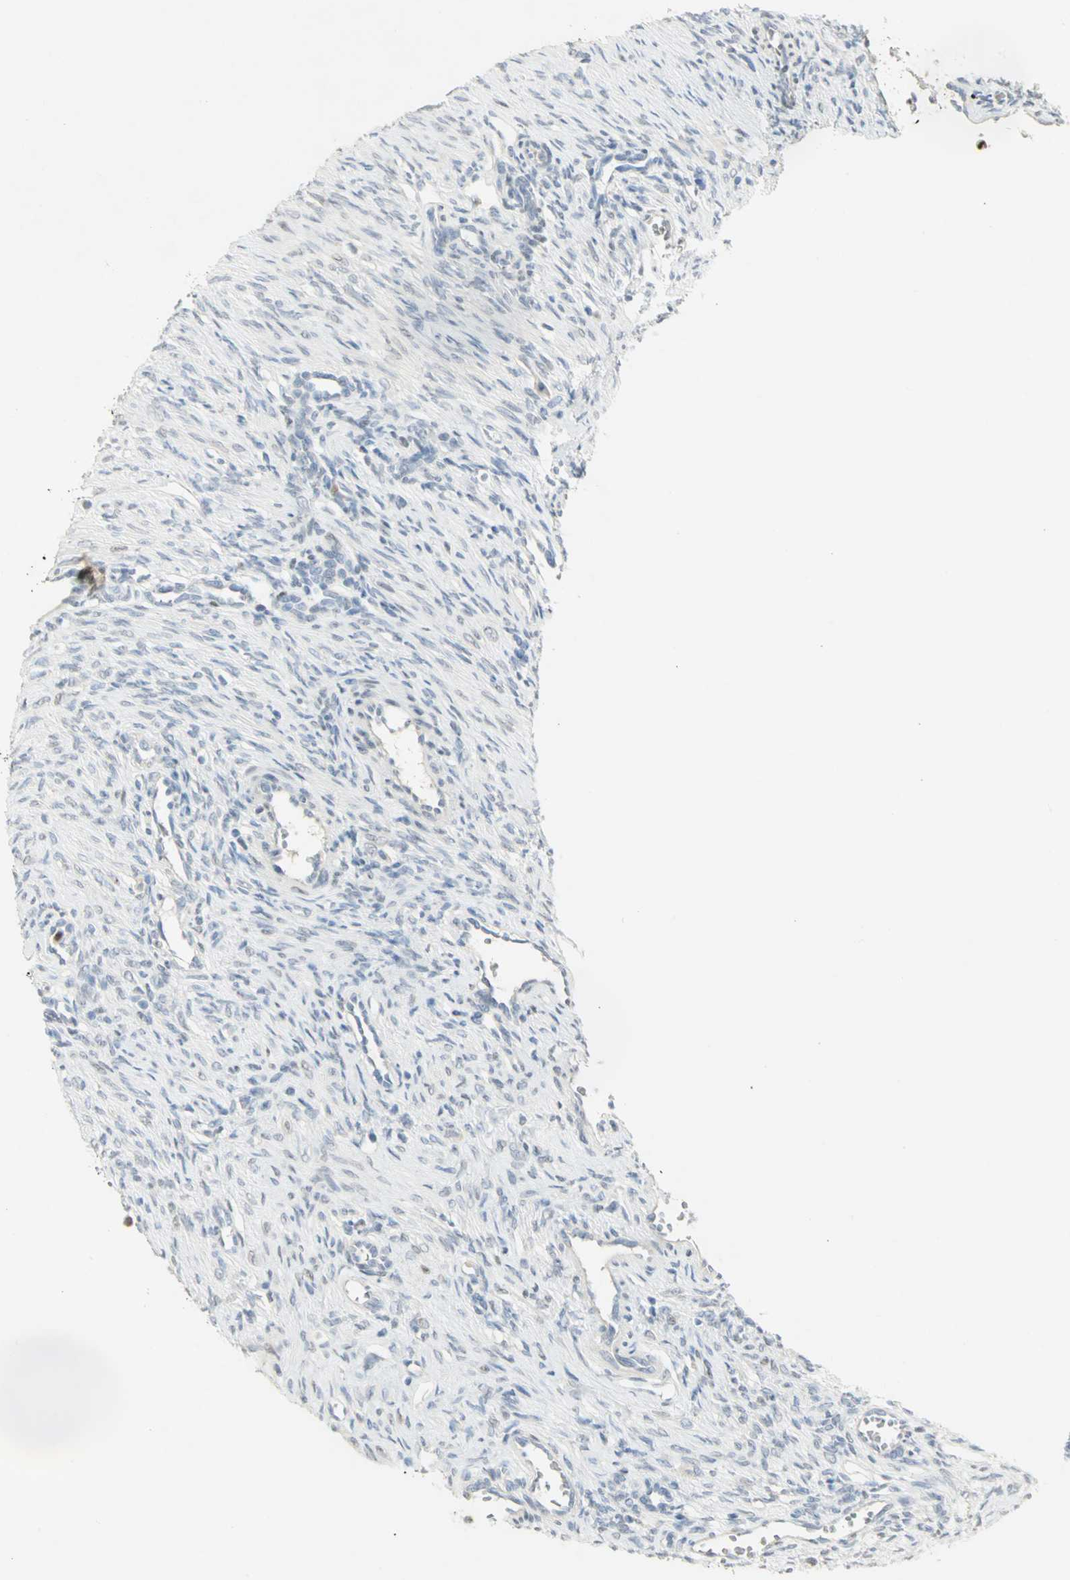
{"staining": {"intensity": "negative", "quantity": "none", "location": "none"}, "tissue": "ovary", "cell_type": "Ovarian stroma cells", "image_type": "normal", "snomed": [{"axis": "morphology", "description": "Normal tissue, NOS"}, {"axis": "topography", "description": "Ovary"}], "caption": "DAB immunohistochemical staining of normal human ovary shows no significant staining in ovarian stroma cells.", "gene": "BCL6", "patient": {"sex": "female", "age": 33}}